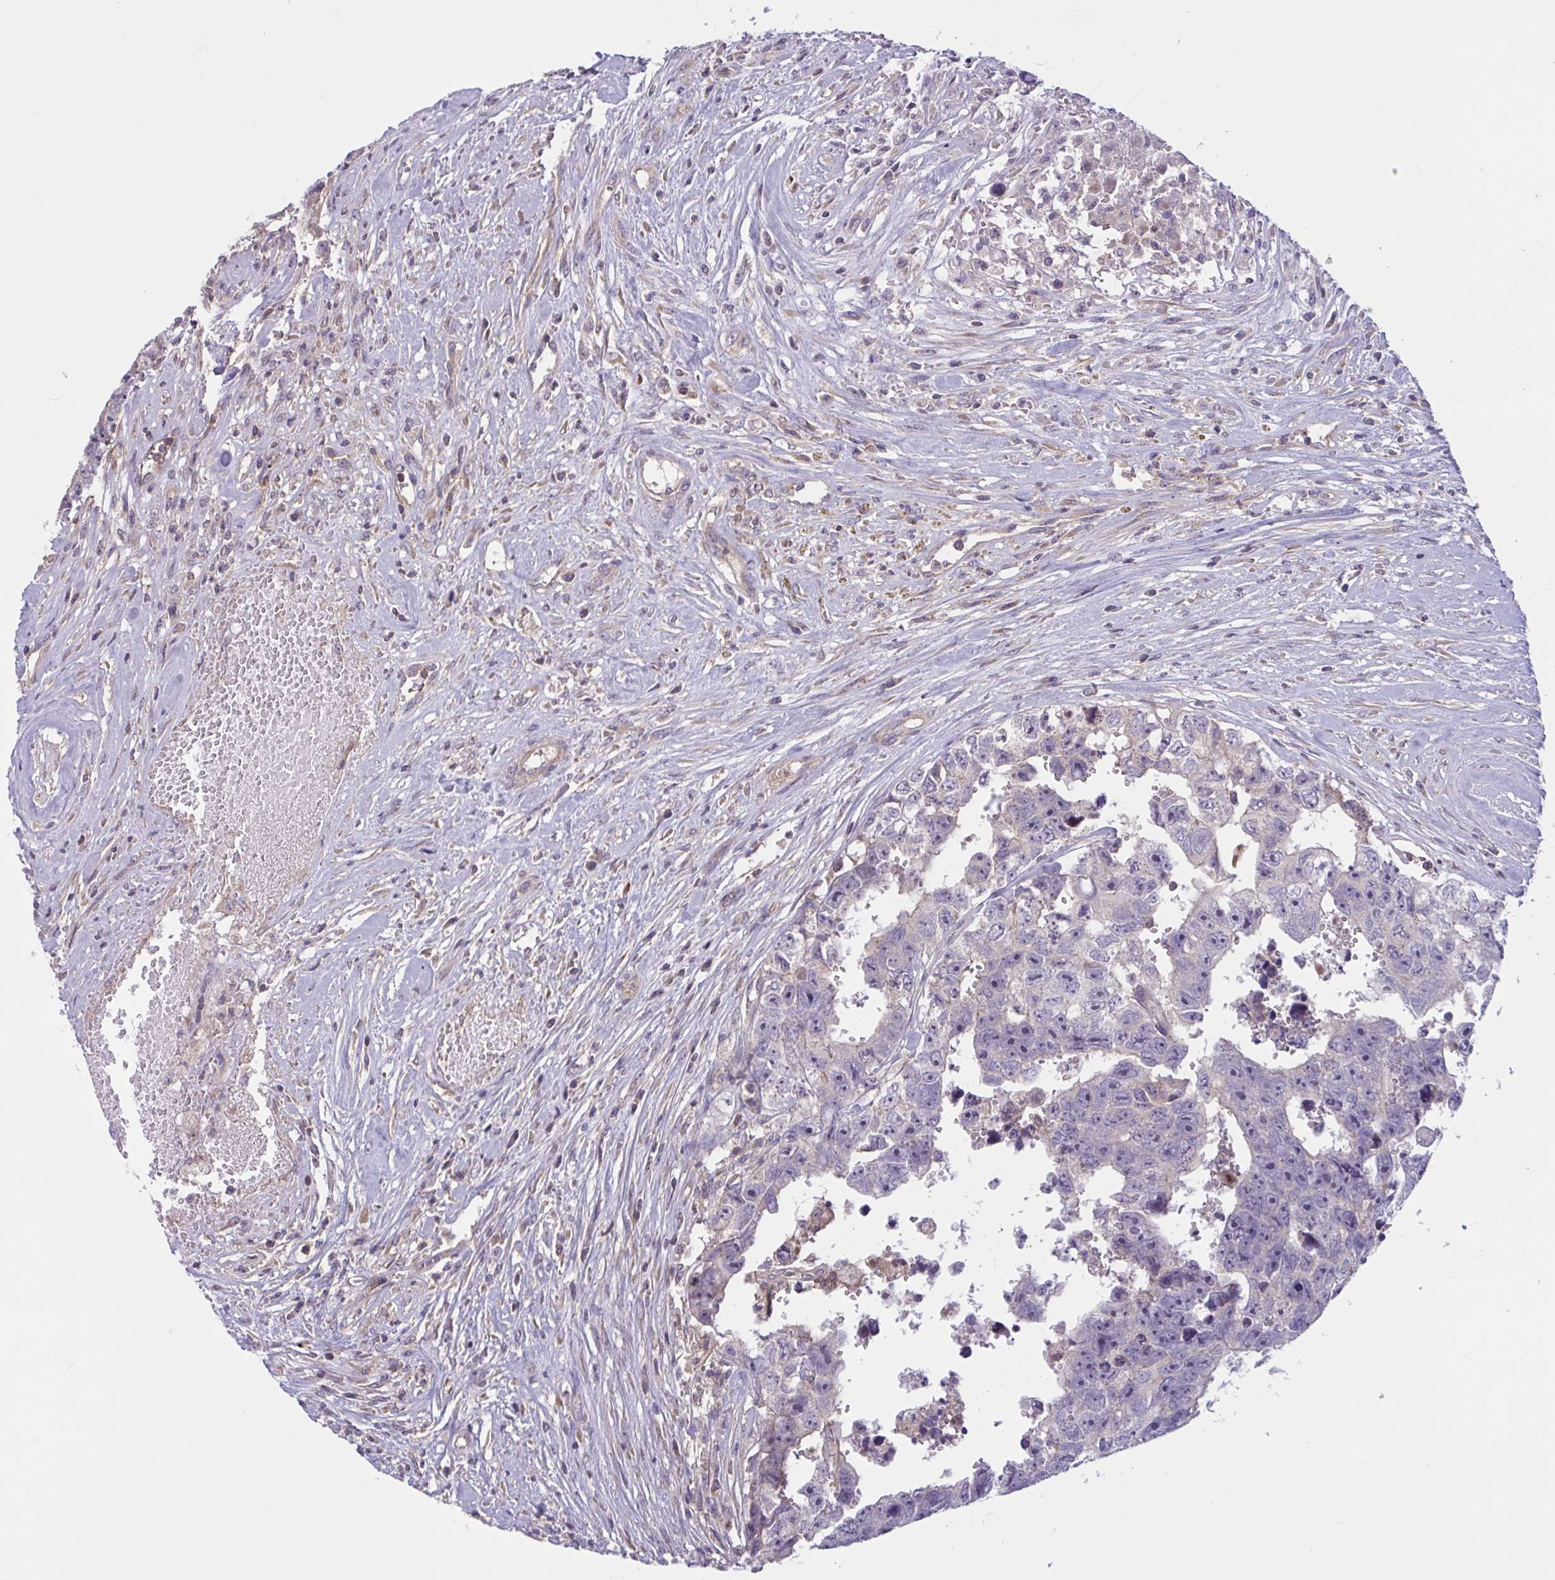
{"staining": {"intensity": "negative", "quantity": "none", "location": "none"}, "tissue": "testis cancer", "cell_type": "Tumor cells", "image_type": "cancer", "snomed": [{"axis": "morphology", "description": "Carcinoma, Embryonal, NOS"}, {"axis": "topography", "description": "Testis"}], "caption": "DAB (3,3'-diaminobenzidine) immunohistochemical staining of human testis cancer (embryonal carcinoma) reveals no significant staining in tumor cells.", "gene": "WNT9B", "patient": {"sex": "male", "age": 22}}